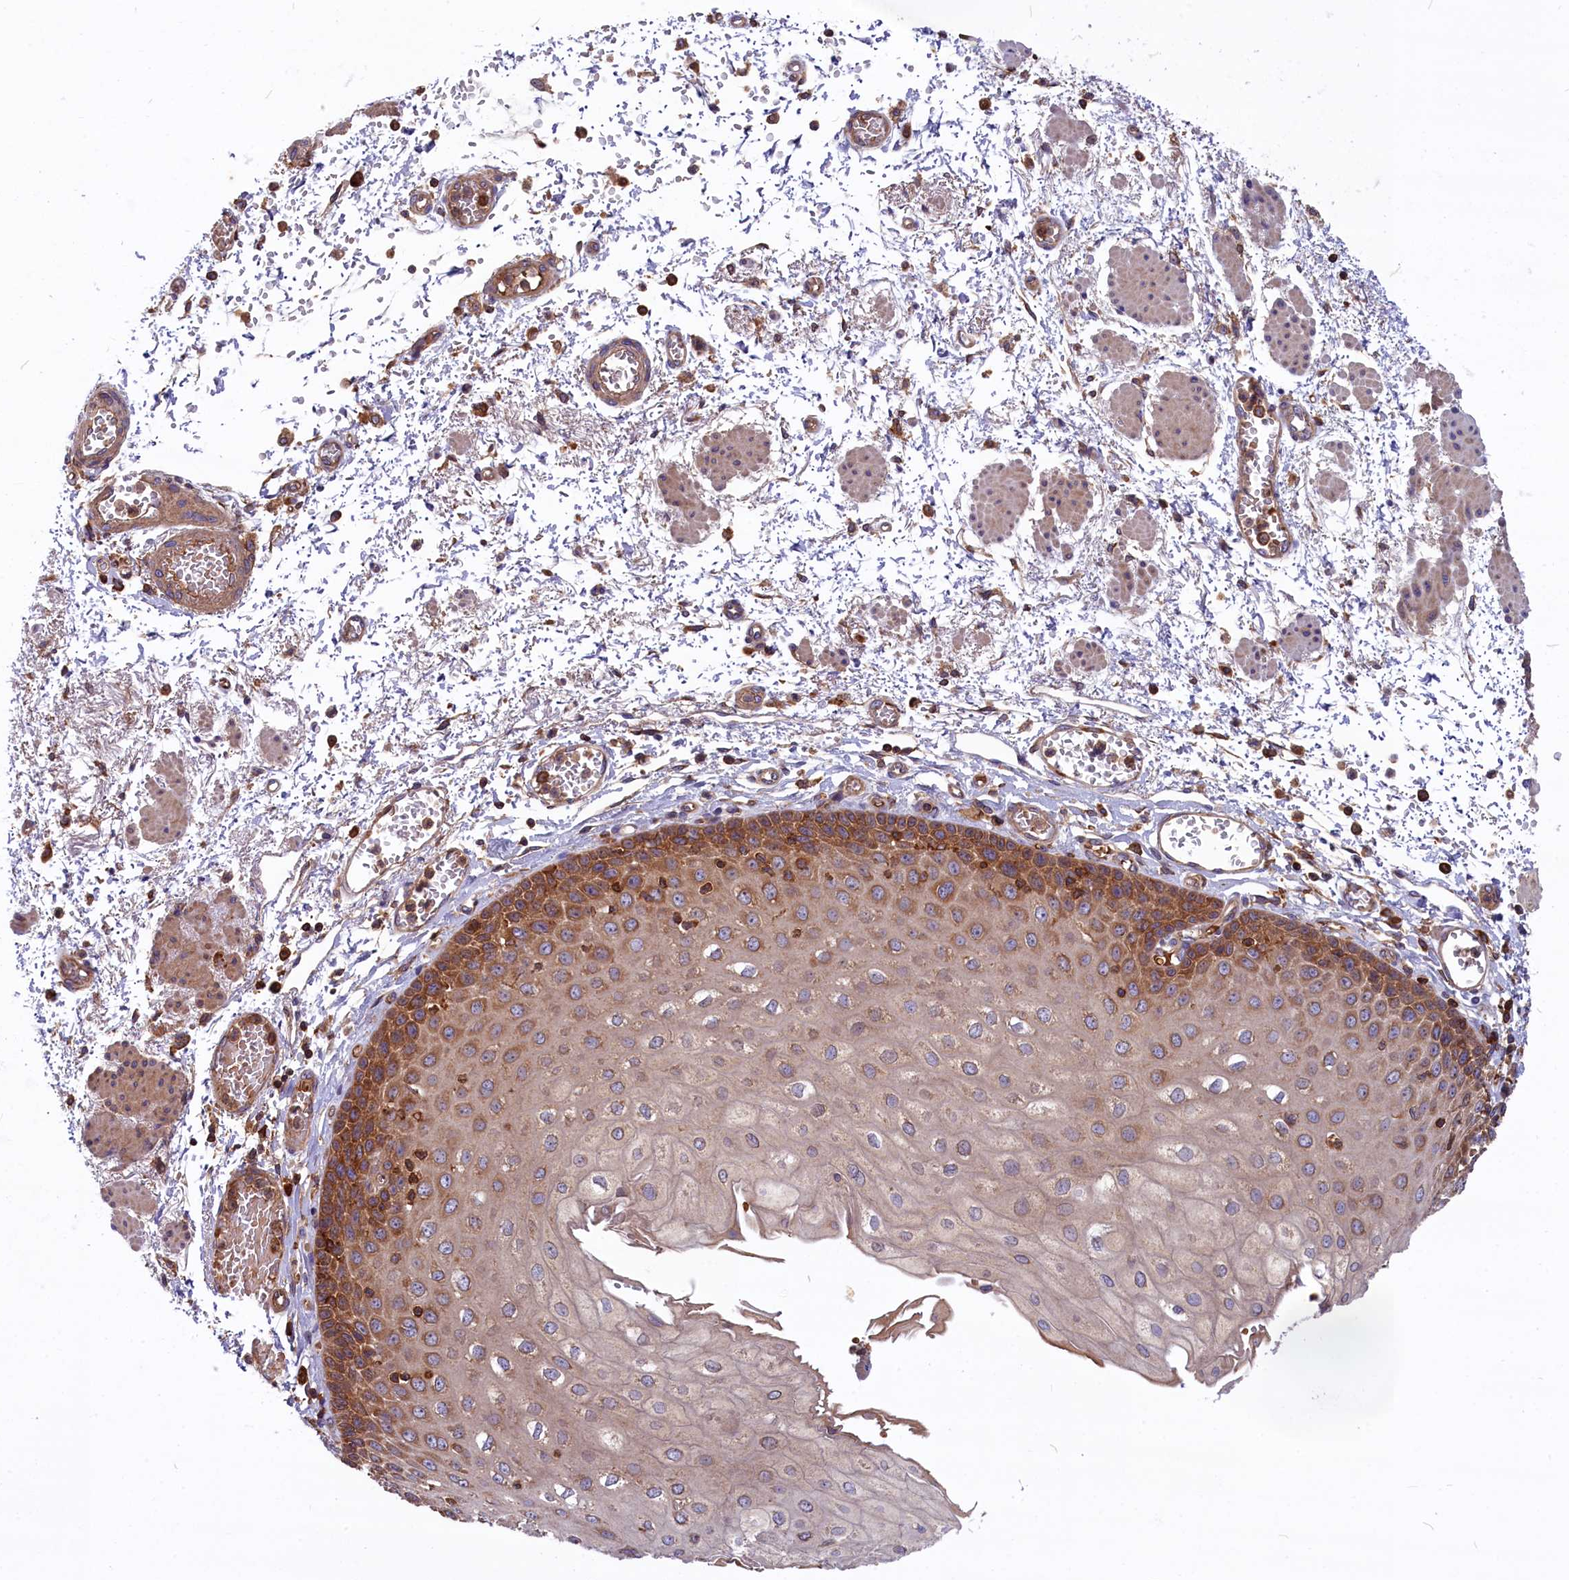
{"staining": {"intensity": "moderate", "quantity": ">75%", "location": "cytoplasmic/membranous"}, "tissue": "esophagus", "cell_type": "Squamous epithelial cells", "image_type": "normal", "snomed": [{"axis": "morphology", "description": "Normal tissue, NOS"}, {"axis": "topography", "description": "Esophagus"}], "caption": "Immunohistochemistry (DAB) staining of unremarkable human esophagus exhibits moderate cytoplasmic/membranous protein positivity in approximately >75% of squamous epithelial cells. The protein is stained brown, and the nuclei are stained in blue (DAB IHC with brightfield microscopy, high magnification).", "gene": "MYO9B", "patient": {"sex": "male", "age": 81}}